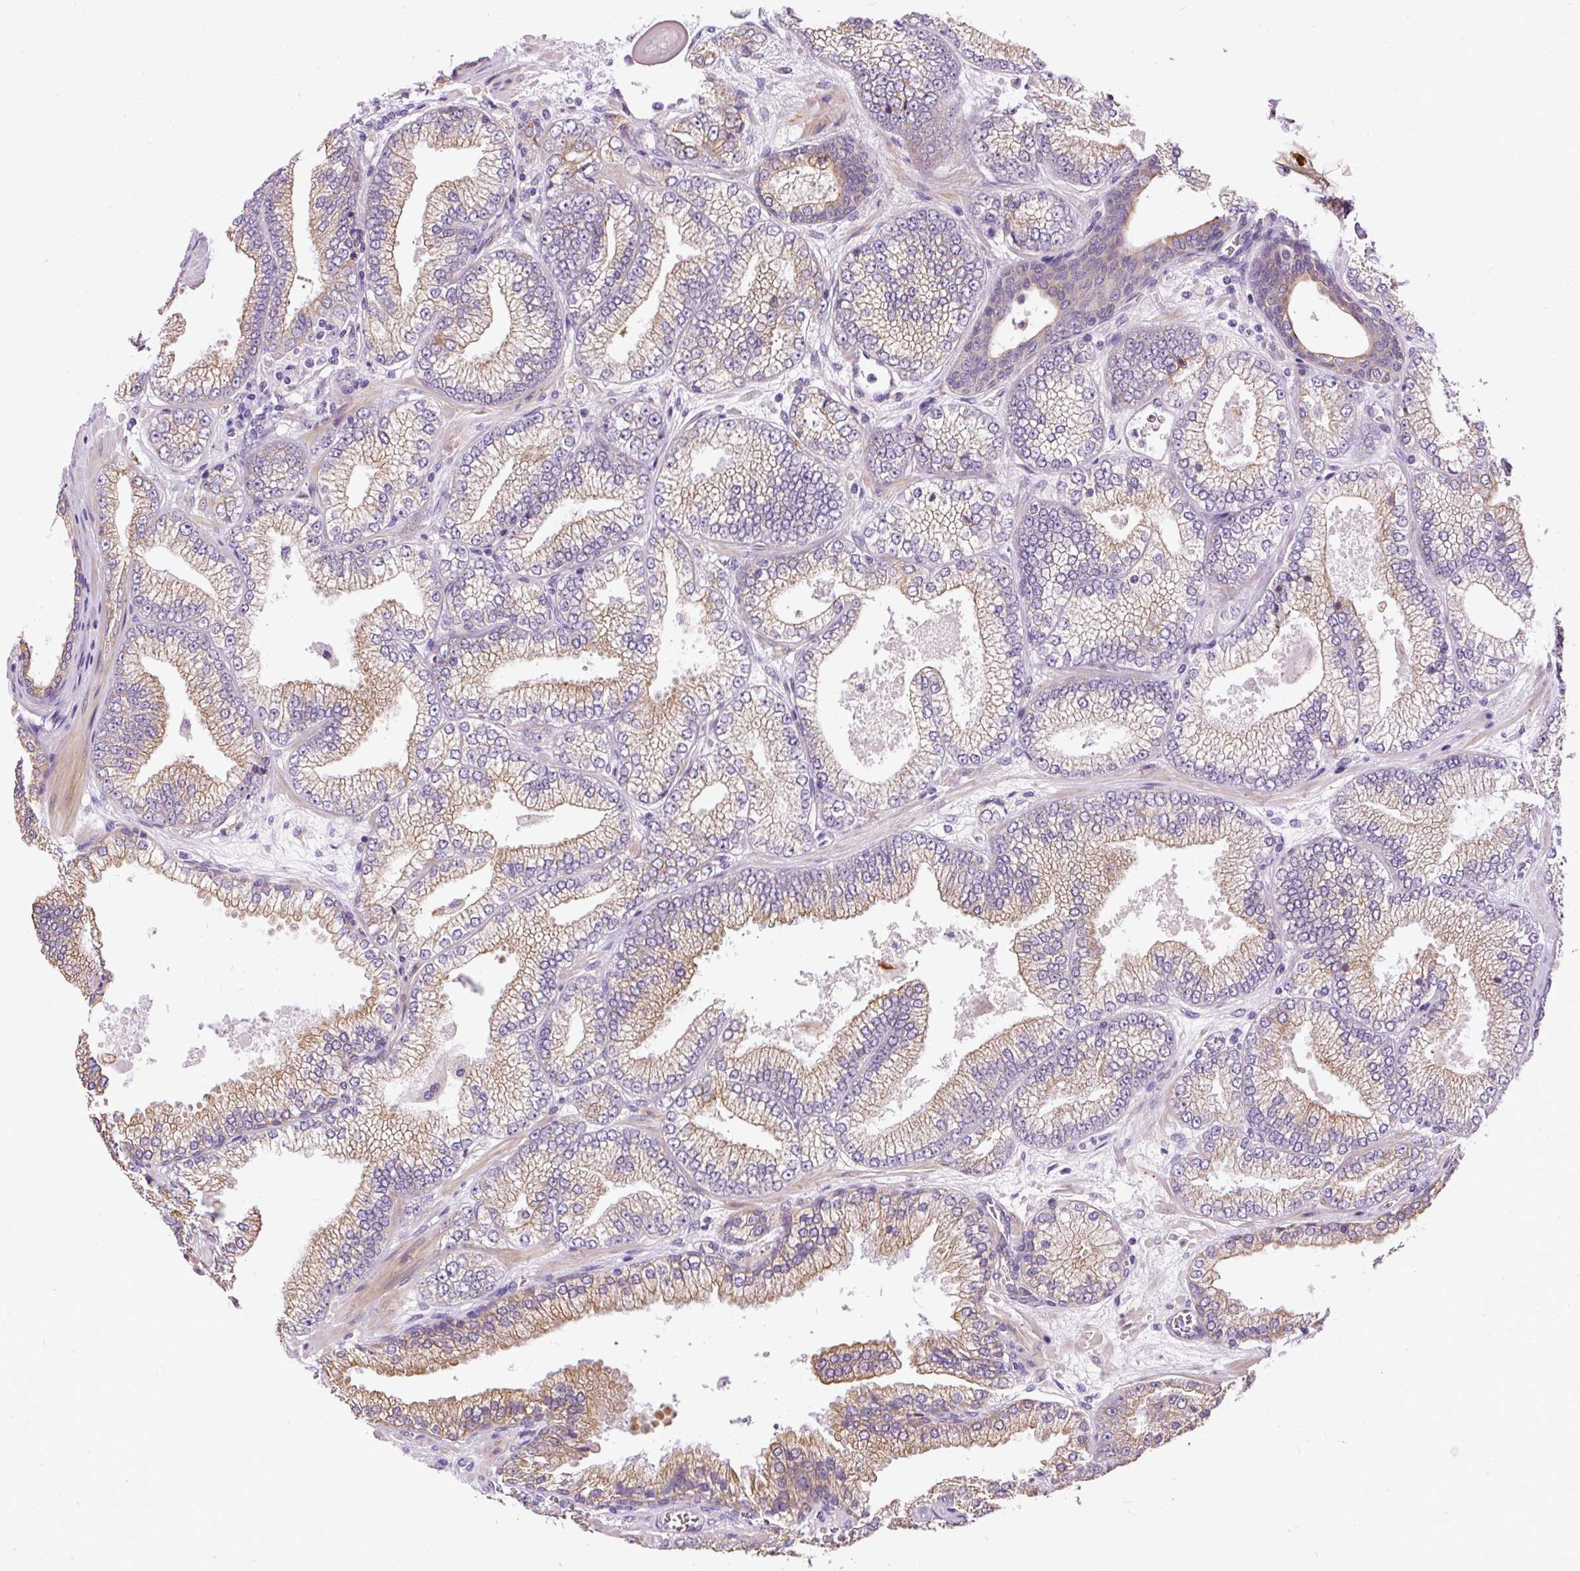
{"staining": {"intensity": "moderate", "quantity": "25%-75%", "location": "cytoplasmic/membranous"}, "tissue": "prostate cancer", "cell_type": "Tumor cells", "image_type": "cancer", "snomed": [{"axis": "morphology", "description": "Adenocarcinoma, High grade"}, {"axis": "topography", "description": "Prostate"}], "caption": "Immunohistochemistry (IHC) photomicrograph of human prostate cancer (adenocarcinoma (high-grade)) stained for a protein (brown), which demonstrates medium levels of moderate cytoplasmic/membranous staining in approximately 25%-75% of tumor cells.", "gene": "FAM149A", "patient": {"sex": "male", "age": 68}}